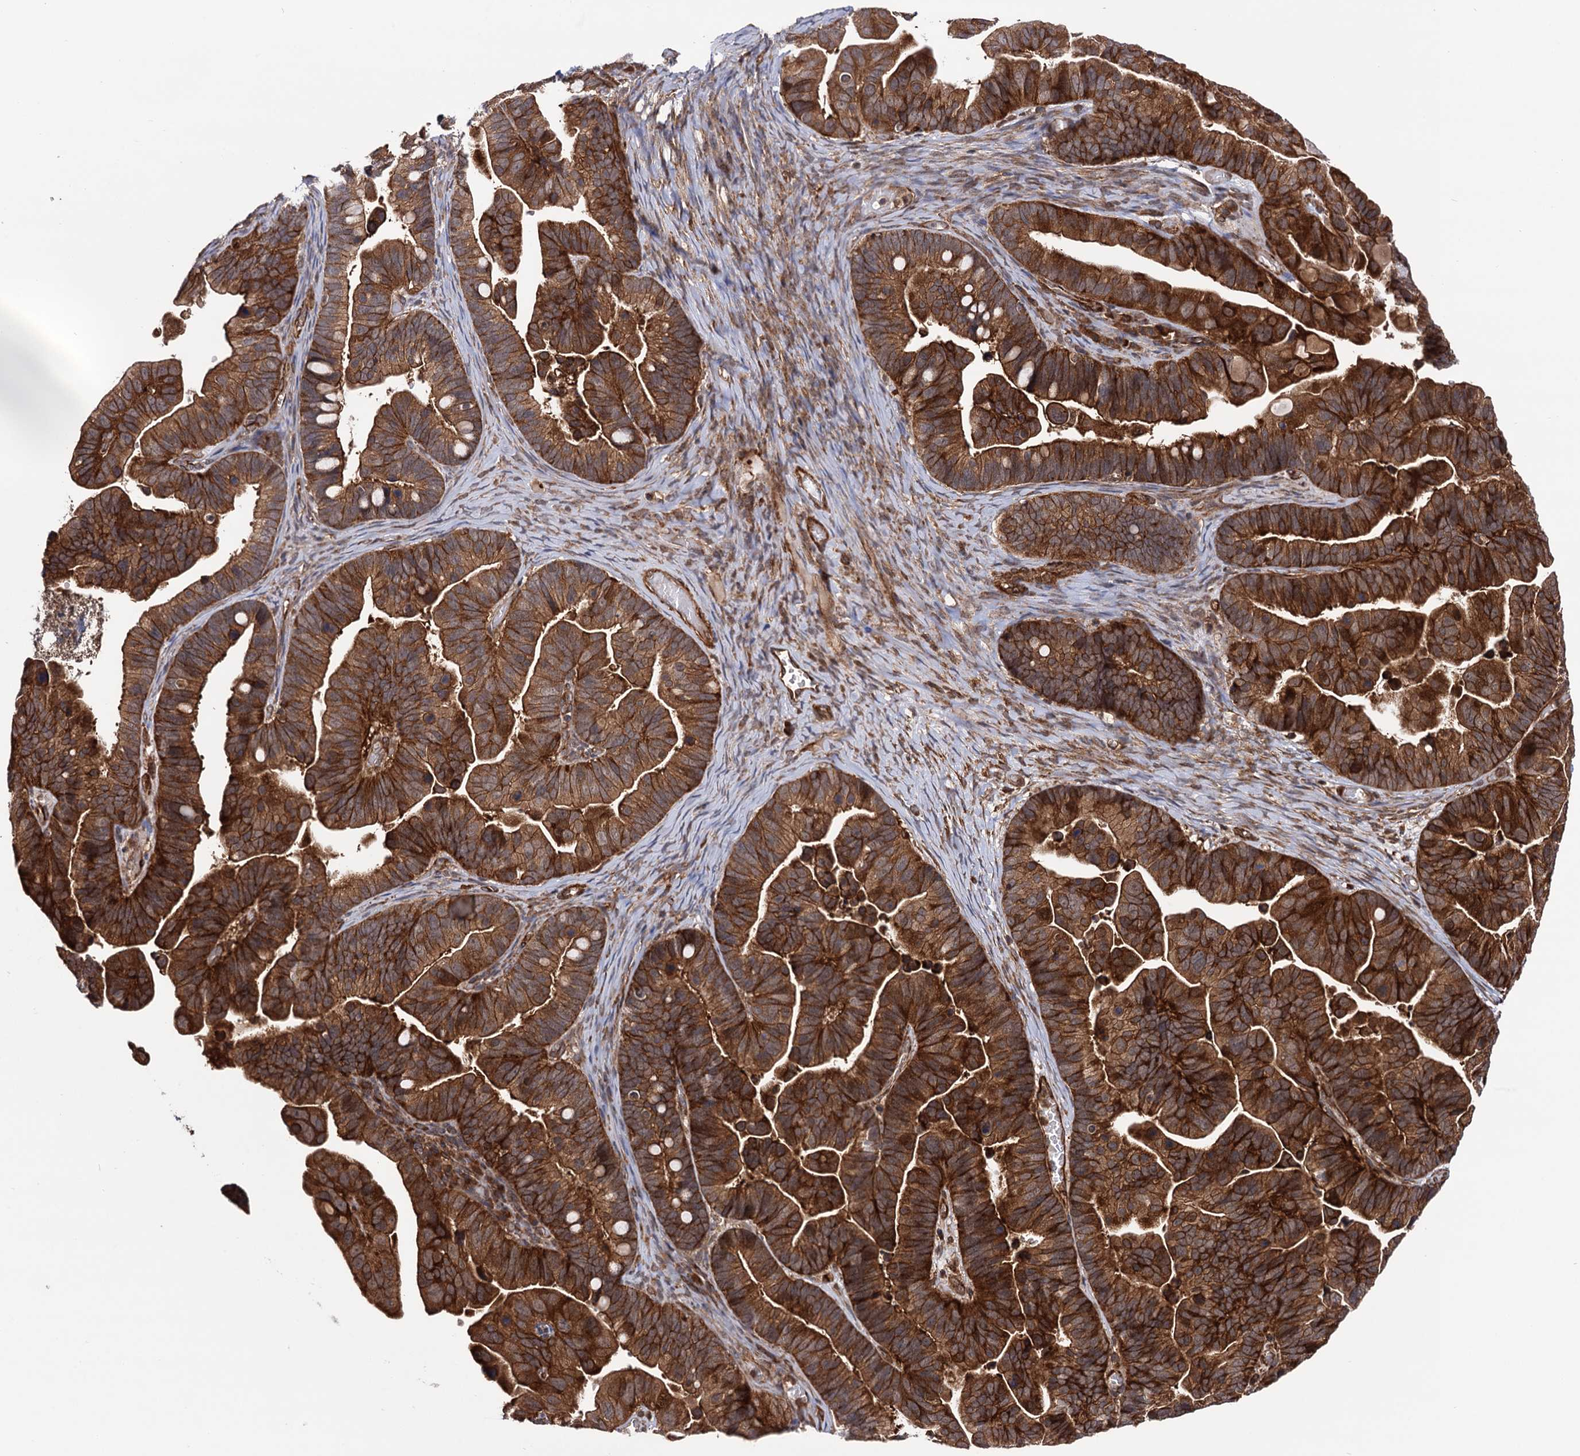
{"staining": {"intensity": "strong", "quantity": ">75%", "location": "cytoplasmic/membranous"}, "tissue": "ovarian cancer", "cell_type": "Tumor cells", "image_type": "cancer", "snomed": [{"axis": "morphology", "description": "Cystadenocarcinoma, serous, NOS"}, {"axis": "topography", "description": "Ovary"}], "caption": "A high-resolution image shows IHC staining of ovarian cancer (serous cystadenocarcinoma), which reveals strong cytoplasmic/membranous staining in approximately >75% of tumor cells.", "gene": "ATP8B4", "patient": {"sex": "female", "age": 56}}